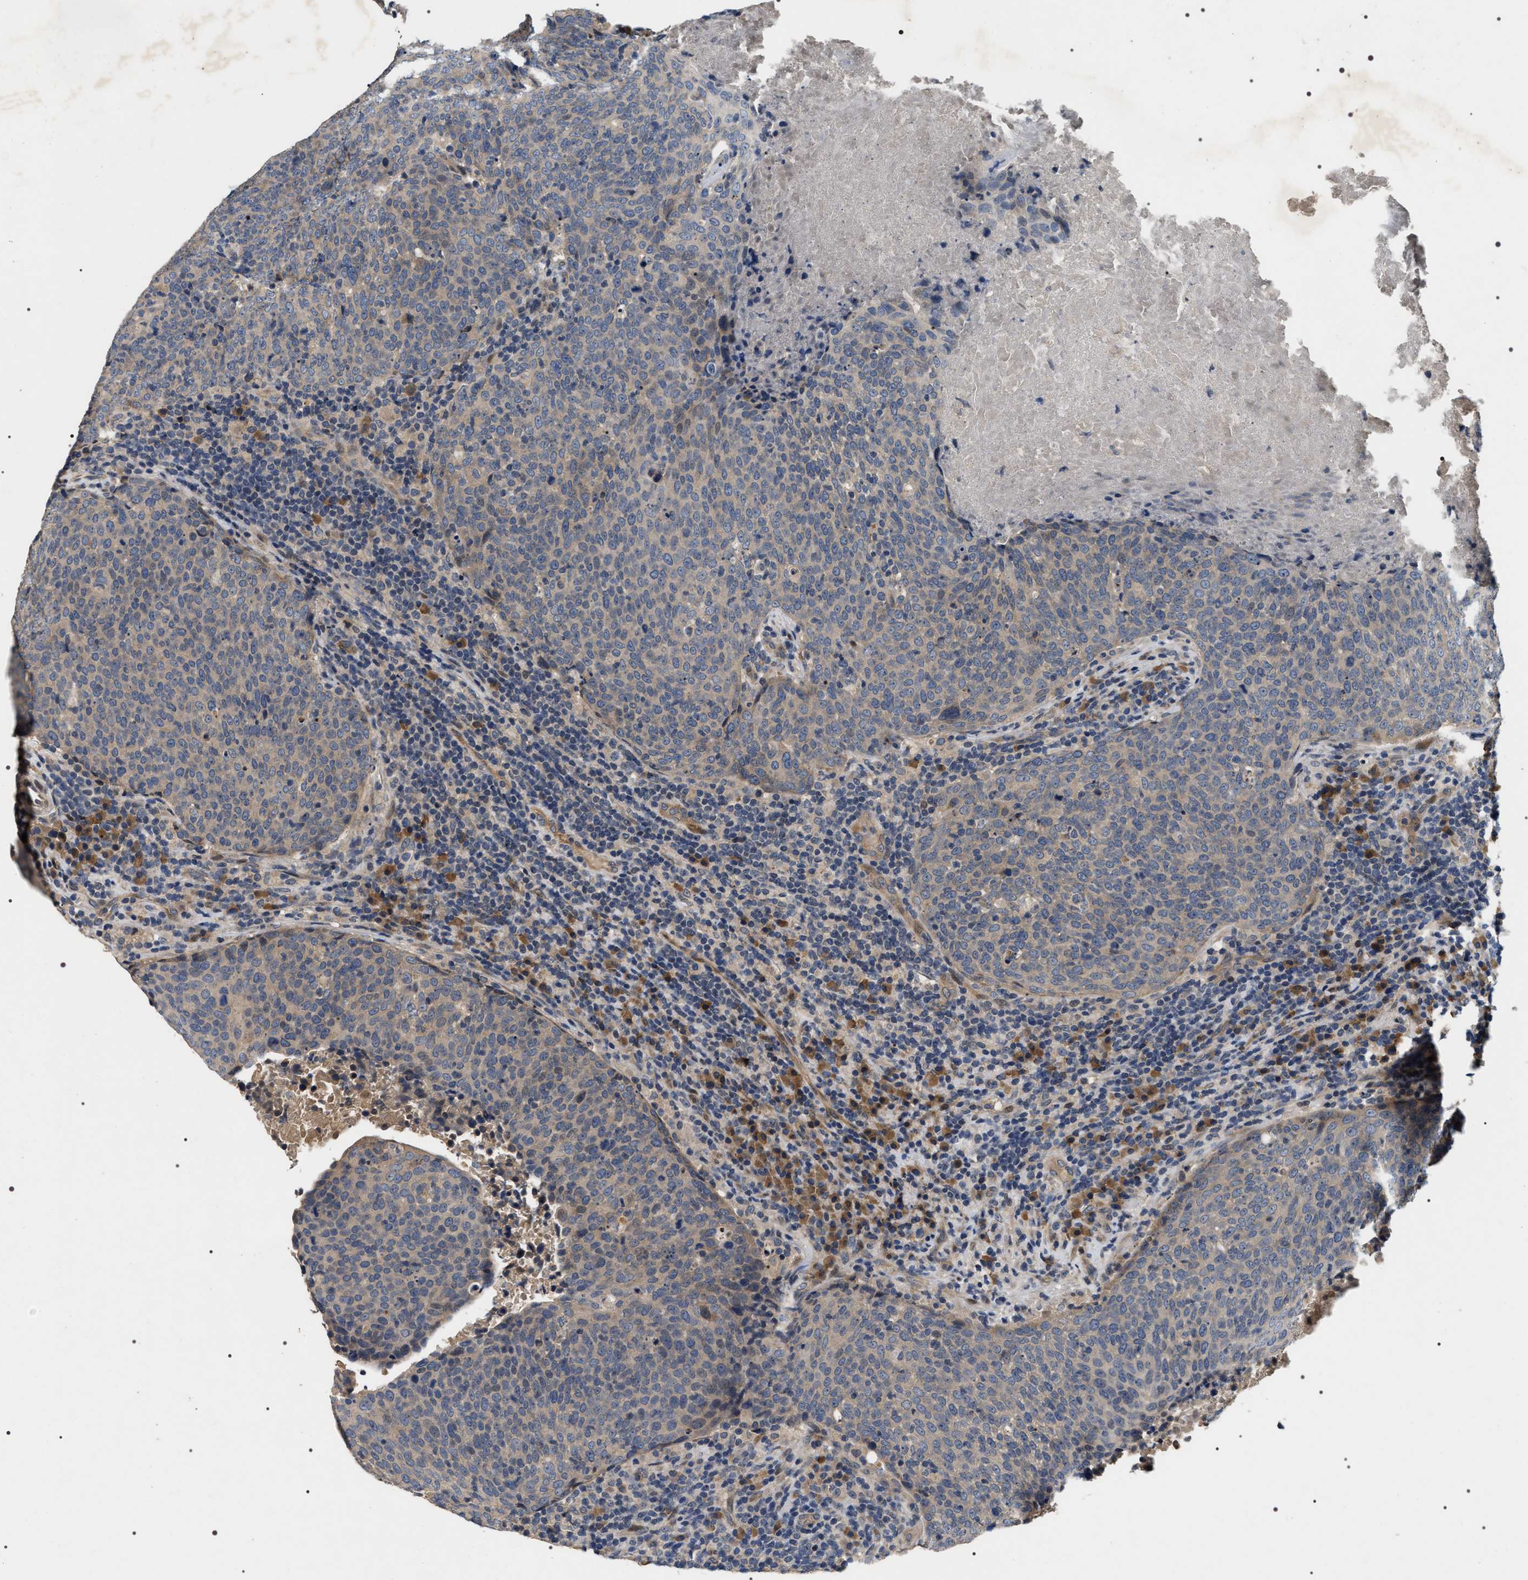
{"staining": {"intensity": "weak", "quantity": "<25%", "location": "cytoplasmic/membranous"}, "tissue": "head and neck cancer", "cell_type": "Tumor cells", "image_type": "cancer", "snomed": [{"axis": "morphology", "description": "Squamous cell carcinoma, NOS"}, {"axis": "topography", "description": "Oral tissue"}, {"axis": "topography", "description": "Head-Neck"}], "caption": "Head and neck cancer stained for a protein using IHC displays no staining tumor cells.", "gene": "IFT81", "patient": {"sex": "female", "age": 82}}